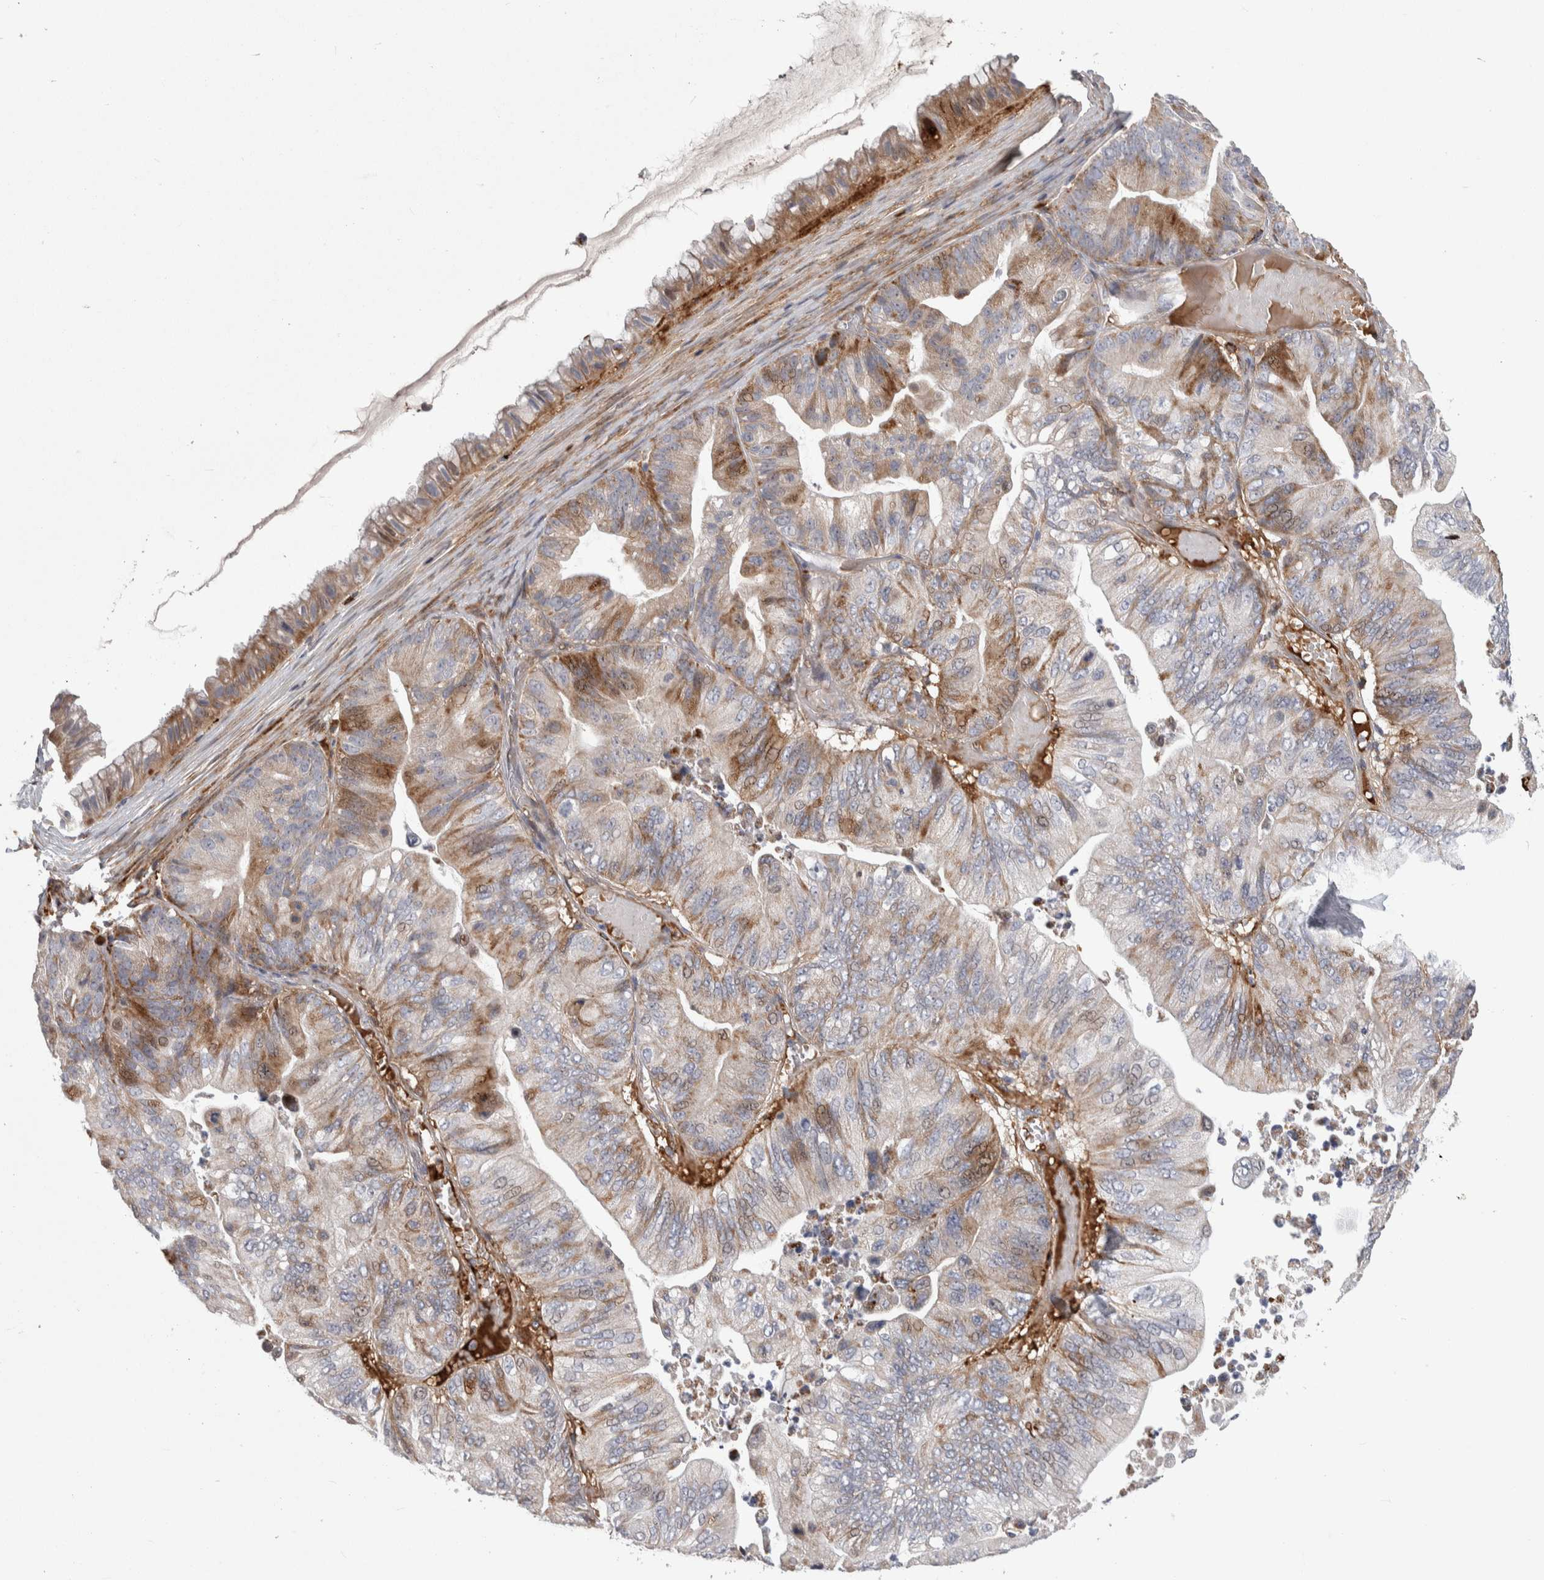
{"staining": {"intensity": "moderate", "quantity": "<25%", "location": "cytoplasmic/membranous"}, "tissue": "ovarian cancer", "cell_type": "Tumor cells", "image_type": "cancer", "snomed": [{"axis": "morphology", "description": "Cystadenocarcinoma, mucinous, NOS"}, {"axis": "topography", "description": "Ovary"}], "caption": "This is a micrograph of immunohistochemistry staining of ovarian mucinous cystadenocarcinoma, which shows moderate positivity in the cytoplasmic/membranous of tumor cells.", "gene": "PSMG3", "patient": {"sex": "female", "age": 61}}